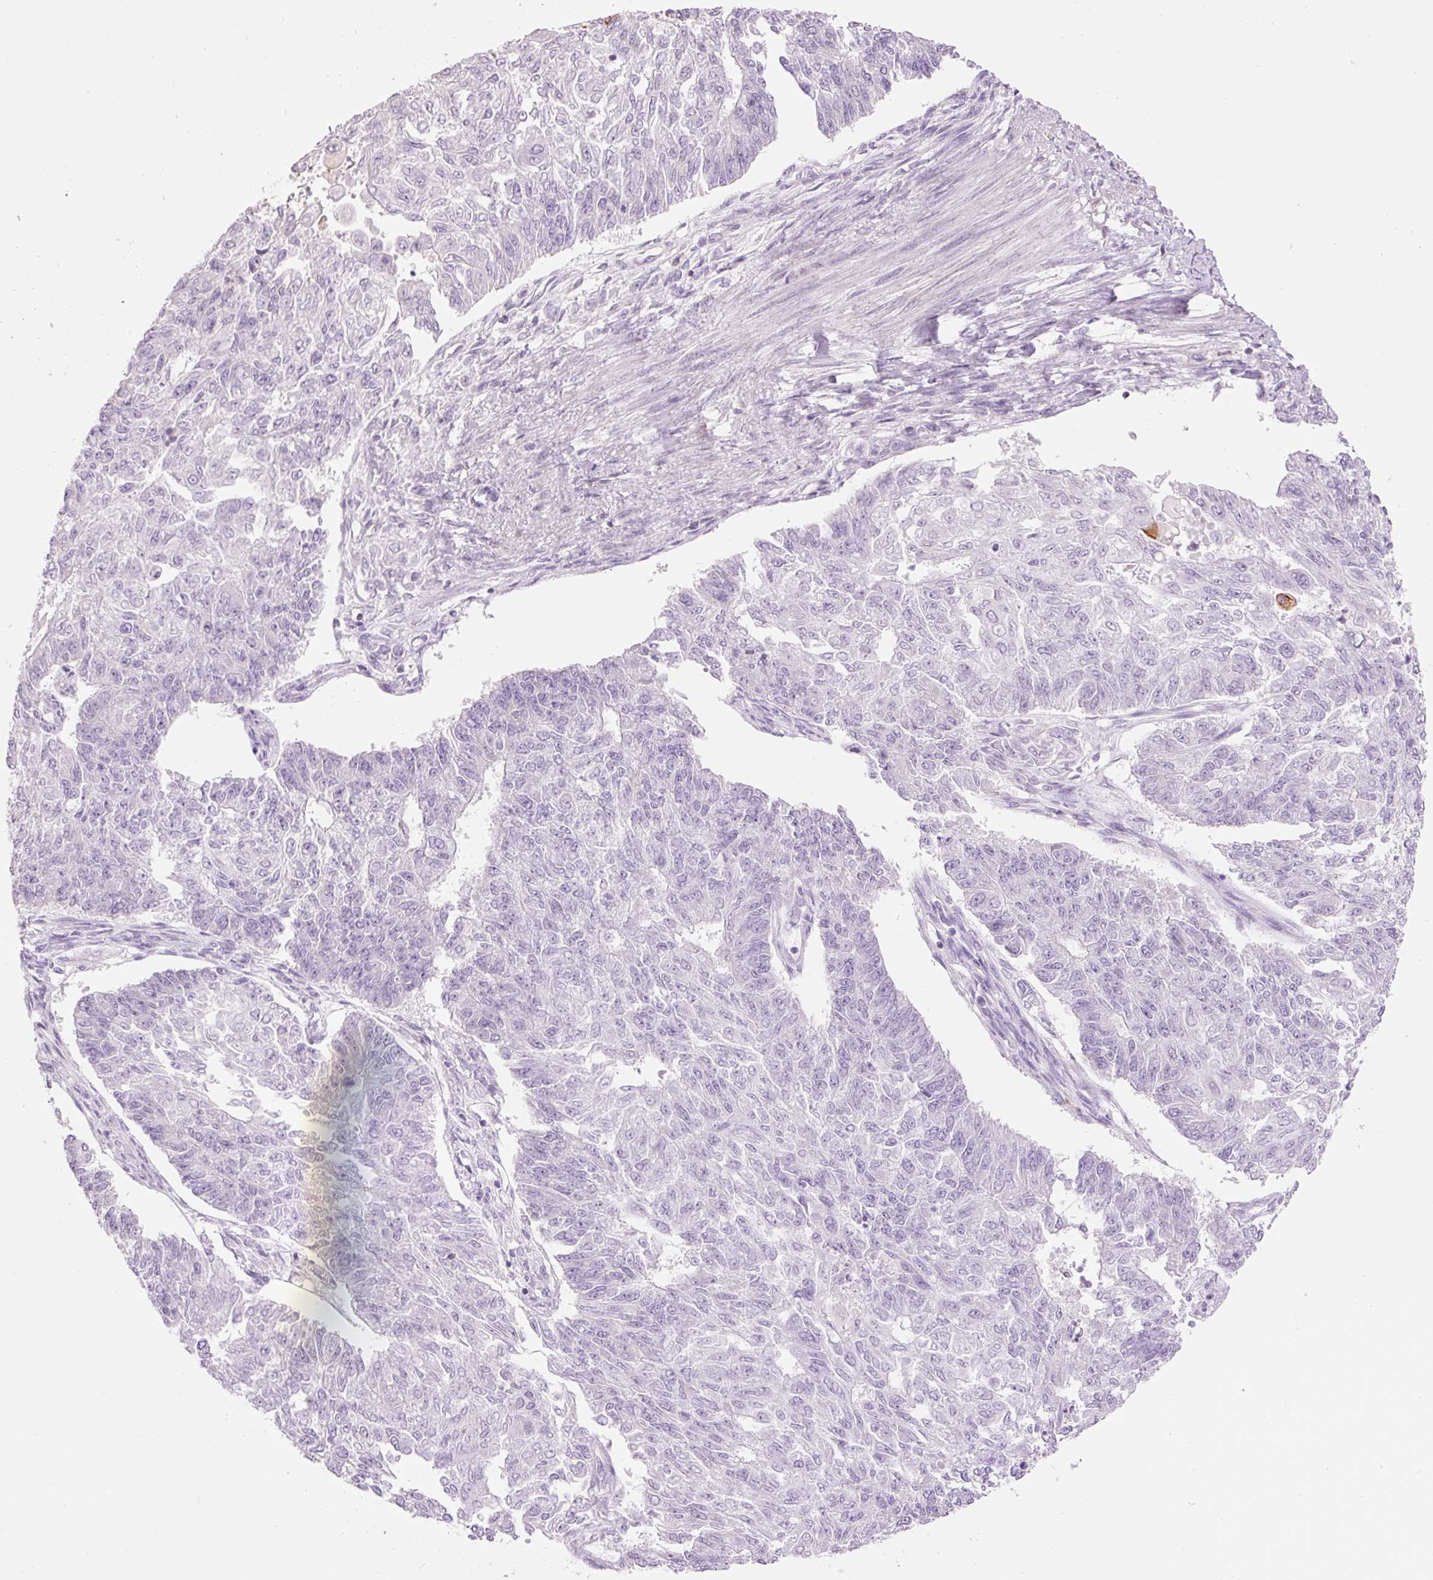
{"staining": {"intensity": "negative", "quantity": "none", "location": "none"}, "tissue": "endometrial cancer", "cell_type": "Tumor cells", "image_type": "cancer", "snomed": [{"axis": "morphology", "description": "Adenocarcinoma, NOS"}, {"axis": "topography", "description": "Endometrium"}], "caption": "IHC of endometrial cancer (adenocarcinoma) displays no staining in tumor cells.", "gene": "DOK6", "patient": {"sex": "female", "age": 32}}